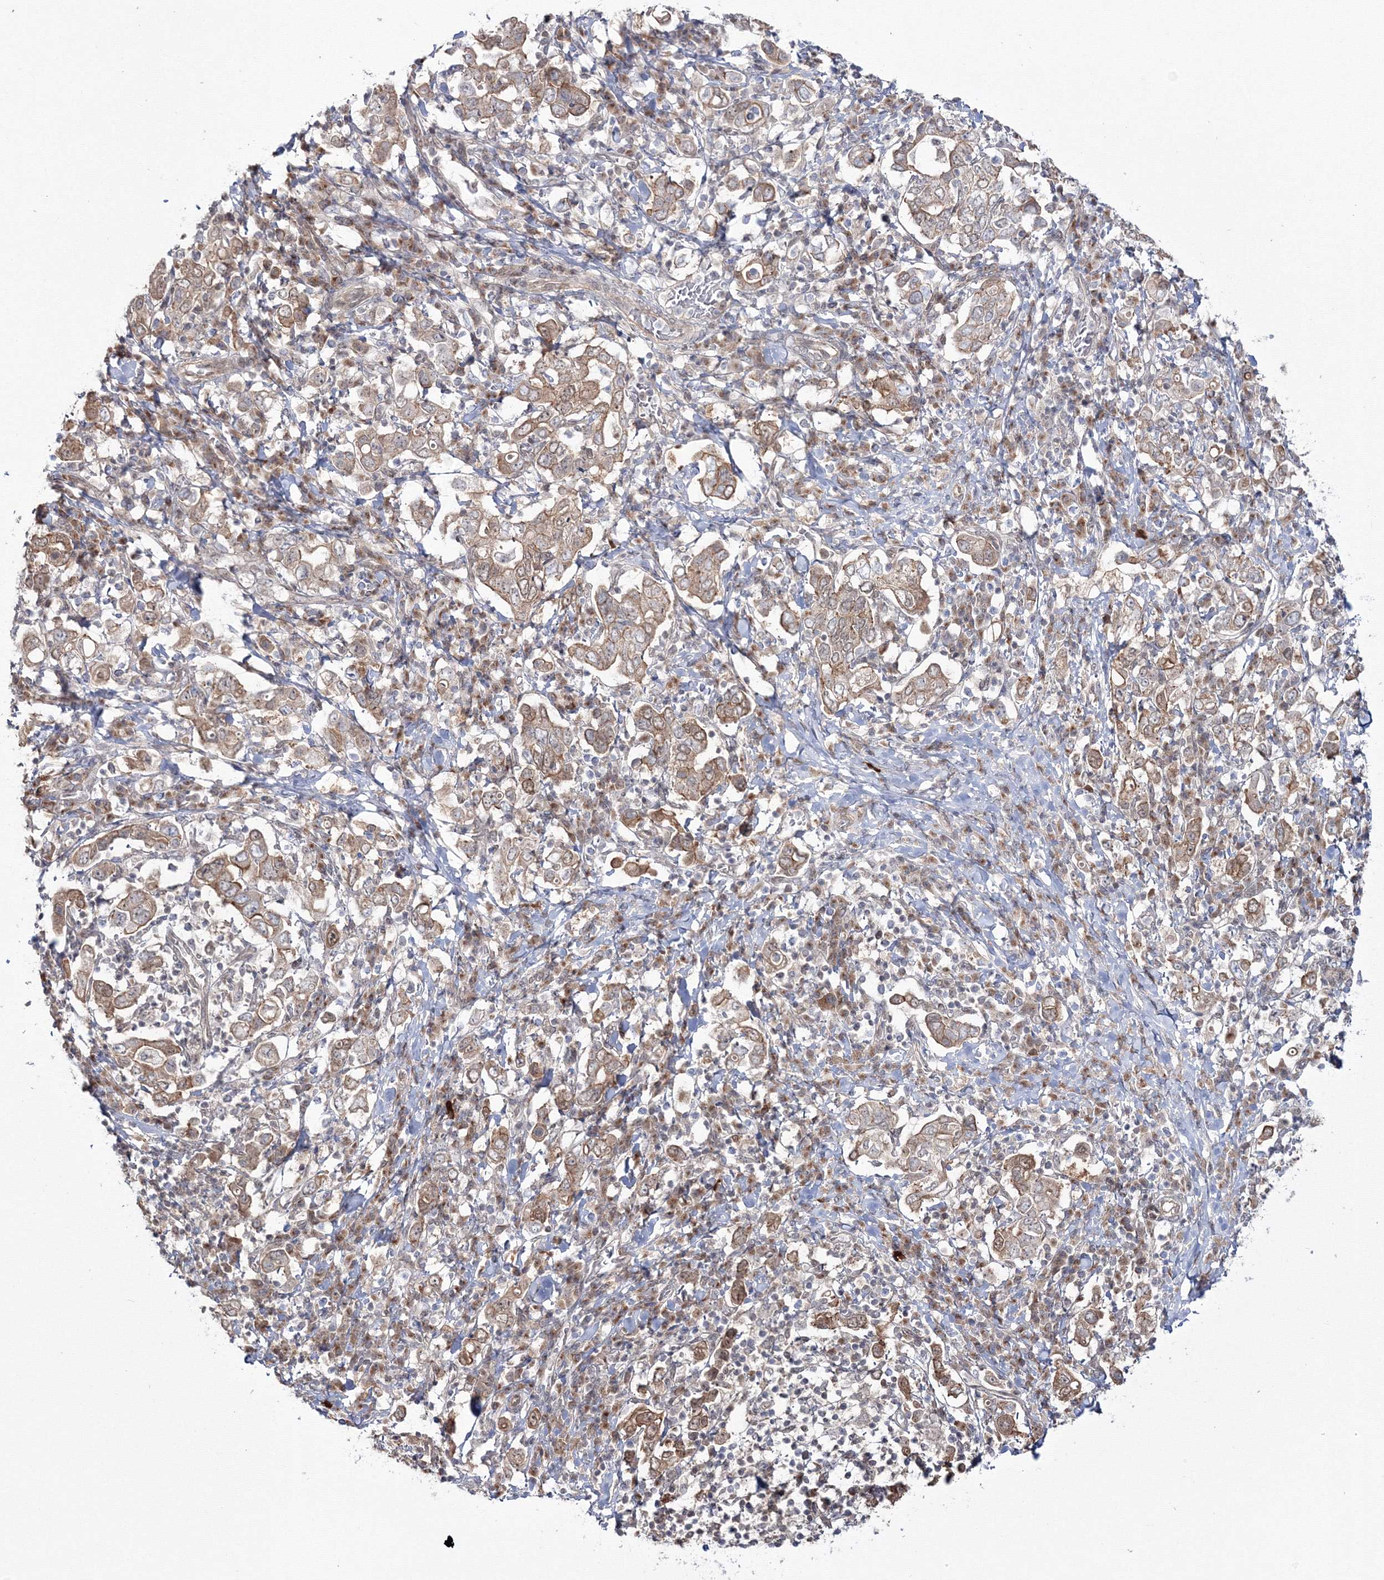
{"staining": {"intensity": "moderate", "quantity": ">75%", "location": "cytoplasmic/membranous"}, "tissue": "stomach cancer", "cell_type": "Tumor cells", "image_type": "cancer", "snomed": [{"axis": "morphology", "description": "Adenocarcinoma, NOS"}, {"axis": "topography", "description": "Stomach, upper"}], "caption": "Protein staining of stomach adenocarcinoma tissue demonstrates moderate cytoplasmic/membranous staining in approximately >75% of tumor cells. The protein is stained brown, and the nuclei are stained in blue (DAB IHC with brightfield microscopy, high magnification).", "gene": "ZFAND6", "patient": {"sex": "male", "age": 62}}